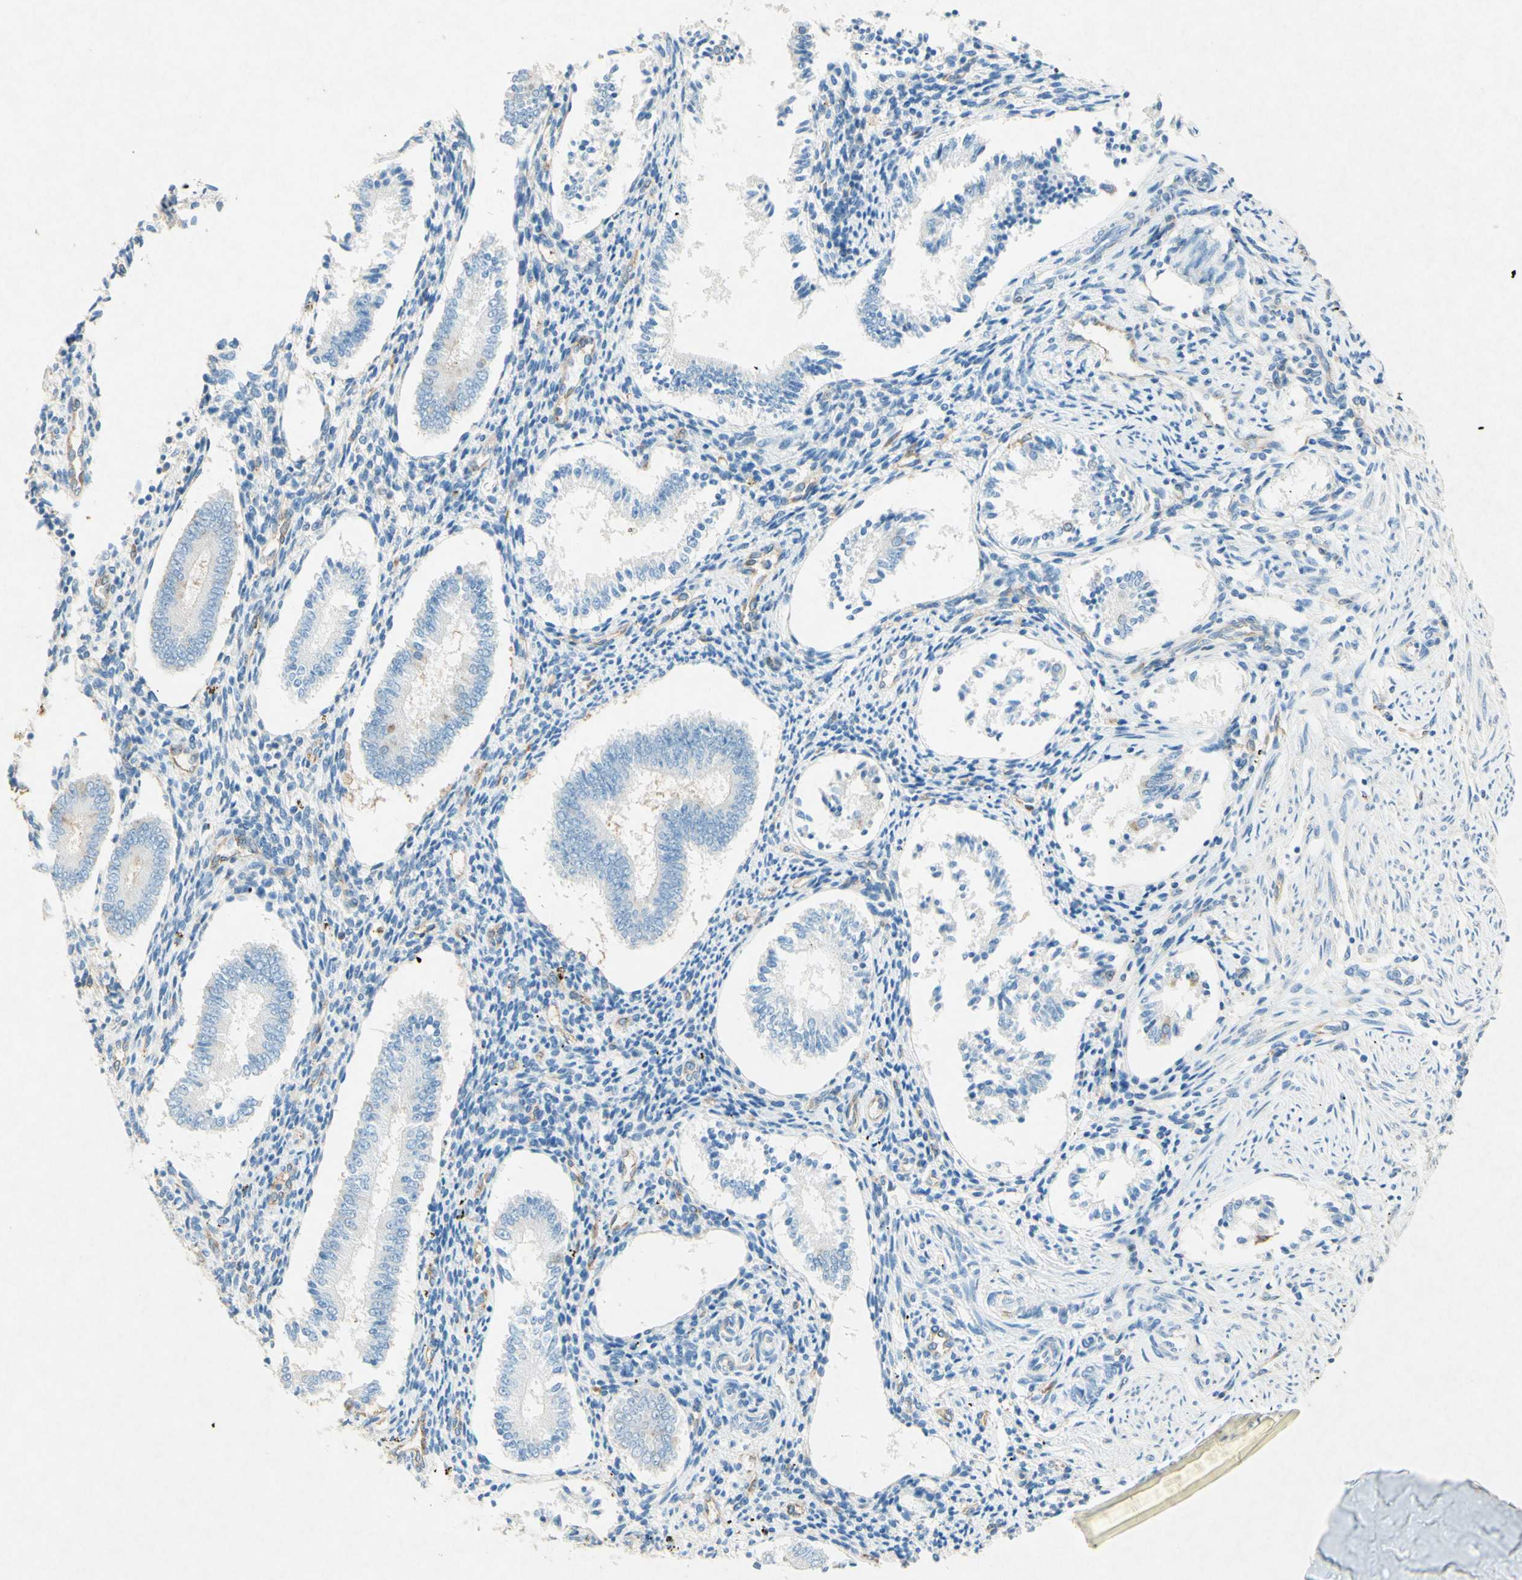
{"staining": {"intensity": "moderate", "quantity": "<25%", "location": "cytoplasmic/membranous"}, "tissue": "endometrium", "cell_type": "Cells in endometrial stroma", "image_type": "normal", "snomed": [{"axis": "morphology", "description": "Normal tissue, NOS"}, {"axis": "topography", "description": "Endometrium"}], "caption": "IHC image of unremarkable human endometrium stained for a protein (brown), which shows low levels of moderate cytoplasmic/membranous expression in about <25% of cells in endometrial stroma.", "gene": "PABPC1", "patient": {"sex": "female", "age": 42}}